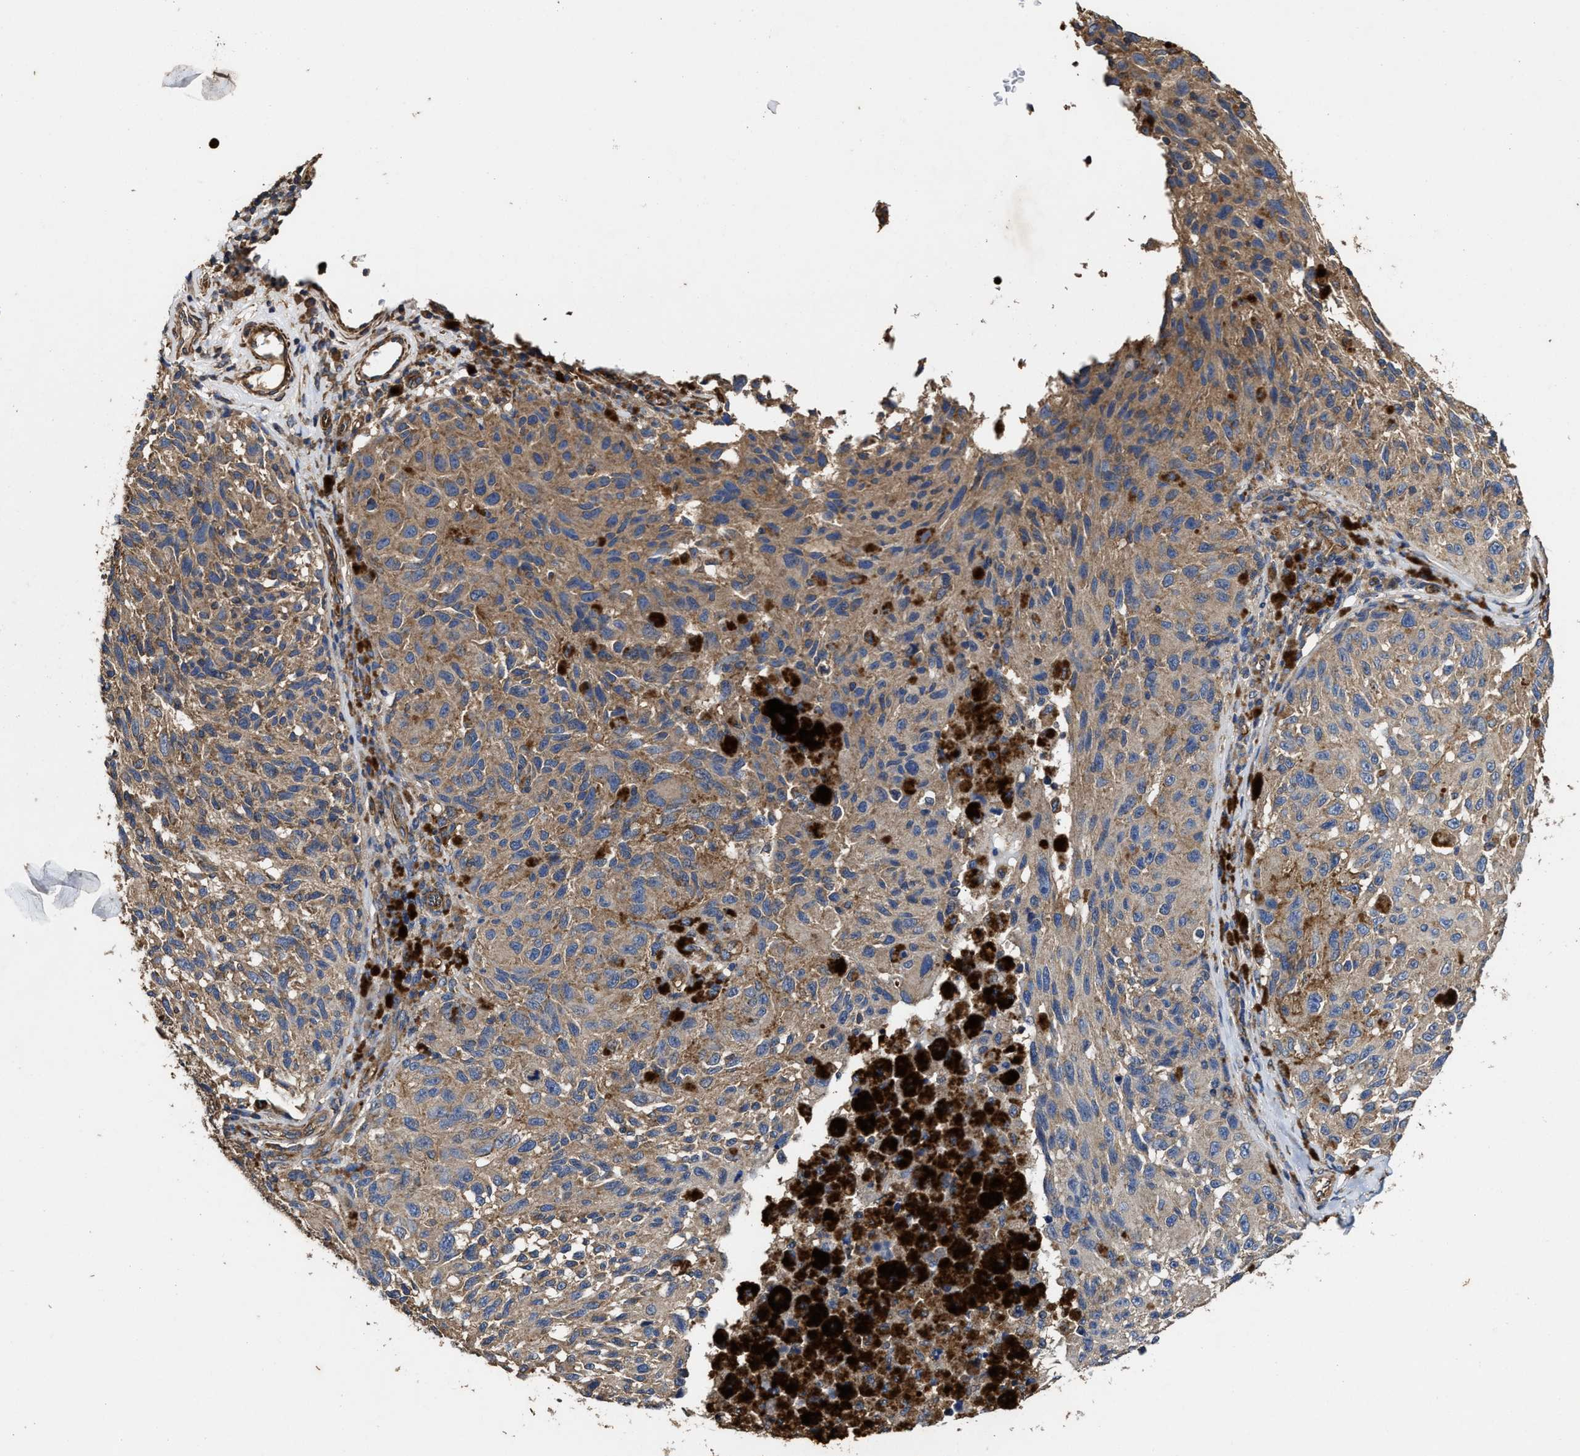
{"staining": {"intensity": "moderate", "quantity": ">75%", "location": "cytoplasmic/membranous"}, "tissue": "melanoma", "cell_type": "Tumor cells", "image_type": "cancer", "snomed": [{"axis": "morphology", "description": "Malignant melanoma, NOS"}, {"axis": "topography", "description": "Skin"}], "caption": "A photomicrograph of malignant melanoma stained for a protein displays moderate cytoplasmic/membranous brown staining in tumor cells. Using DAB (brown) and hematoxylin (blue) stains, captured at high magnification using brightfield microscopy.", "gene": "SFXN4", "patient": {"sex": "female", "age": 73}}